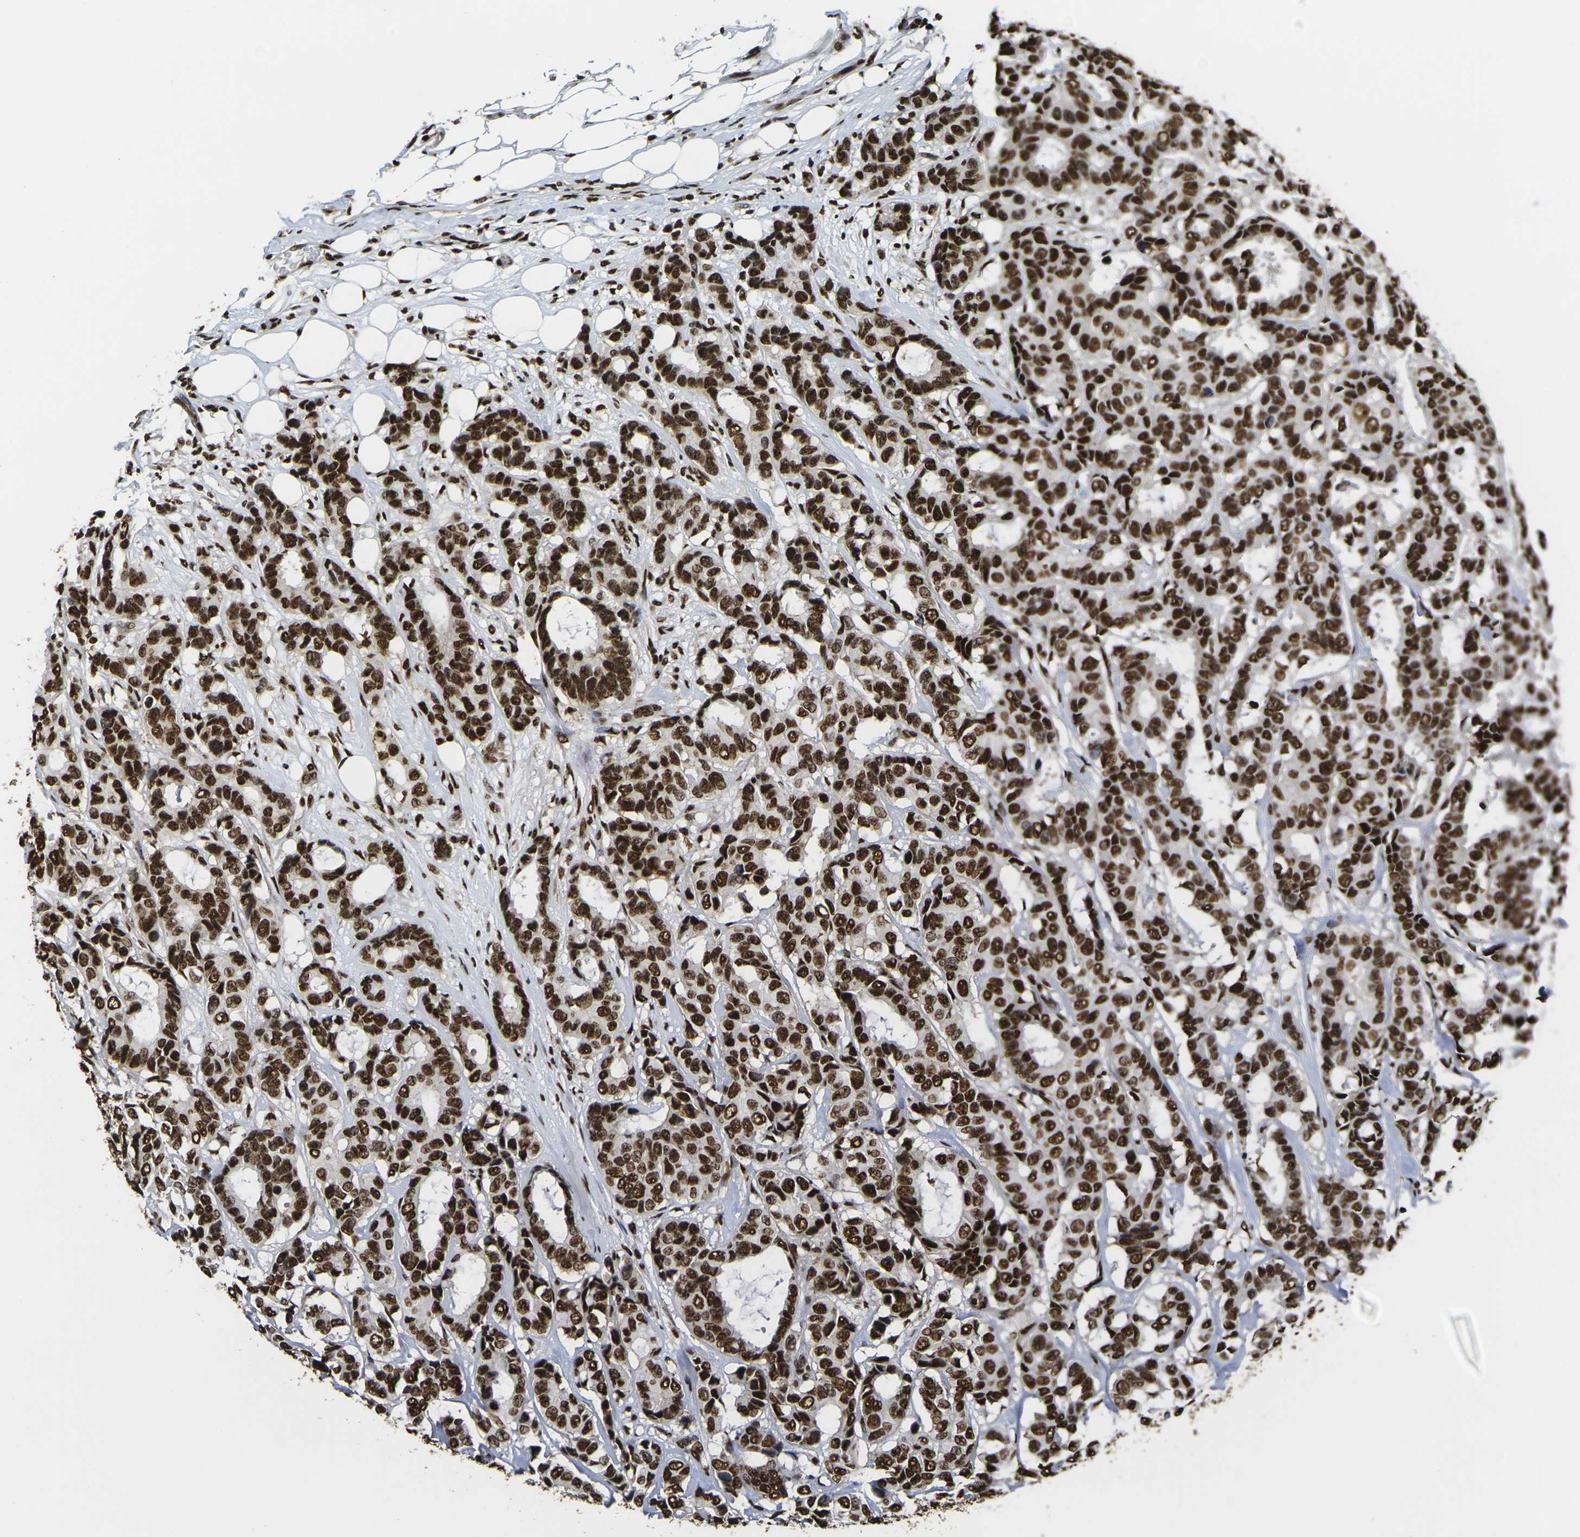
{"staining": {"intensity": "strong", "quantity": ">75%", "location": "nuclear"}, "tissue": "breast cancer", "cell_type": "Tumor cells", "image_type": "cancer", "snomed": [{"axis": "morphology", "description": "Duct carcinoma"}, {"axis": "topography", "description": "Breast"}], "caption": "Protein staining by immunohistochemistry (IHC) displays strong nuclear positivity in about >75% of tumor cells in invasive ductal carcinoma (breast).", "gene": "SMARCC1", "patient": {"sex": "female", "age": 87}}